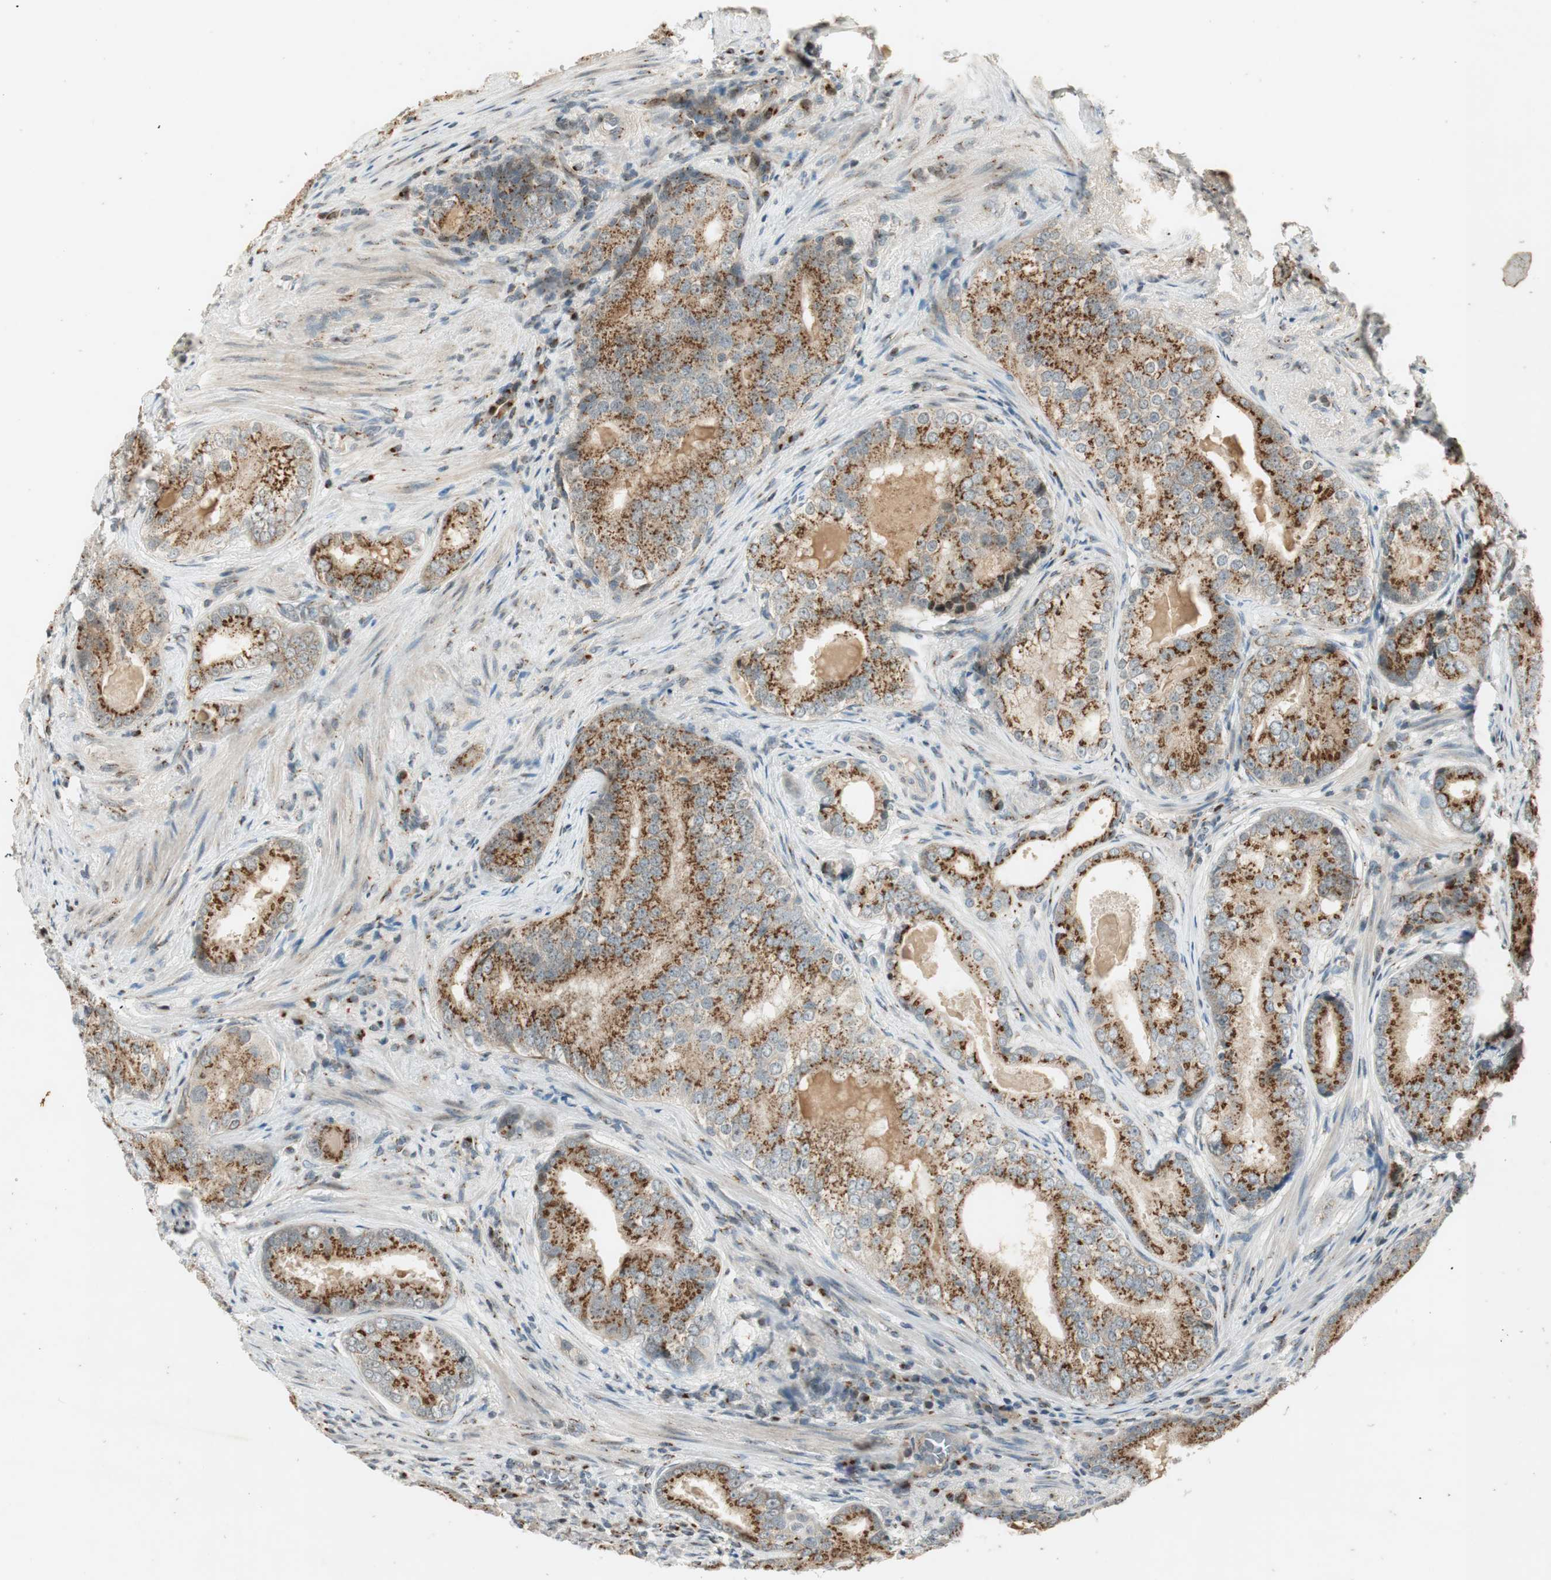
{"staining": {"intensity": "moderate", "quantity": ">75%", "location": "cytoplasmic/membranous"}, "tissue": "prostate cancer", "cell_type": "Tumor cells", "image_type": "cancer", "snomed": [{"axis": "morphology", "description": "Adenocarcinoma, High grade"}, {"axis": "topography", "description": "Prostate"}], "caption": "Brown immunohistochemical staining in prostate adenocarcinoma (high-grade) shows moderate cytoplasmic/membranous expression in approximately >75% of tumor cells.", "gene": "NEO1", "patient": {"sex": "male", "age": 66}}